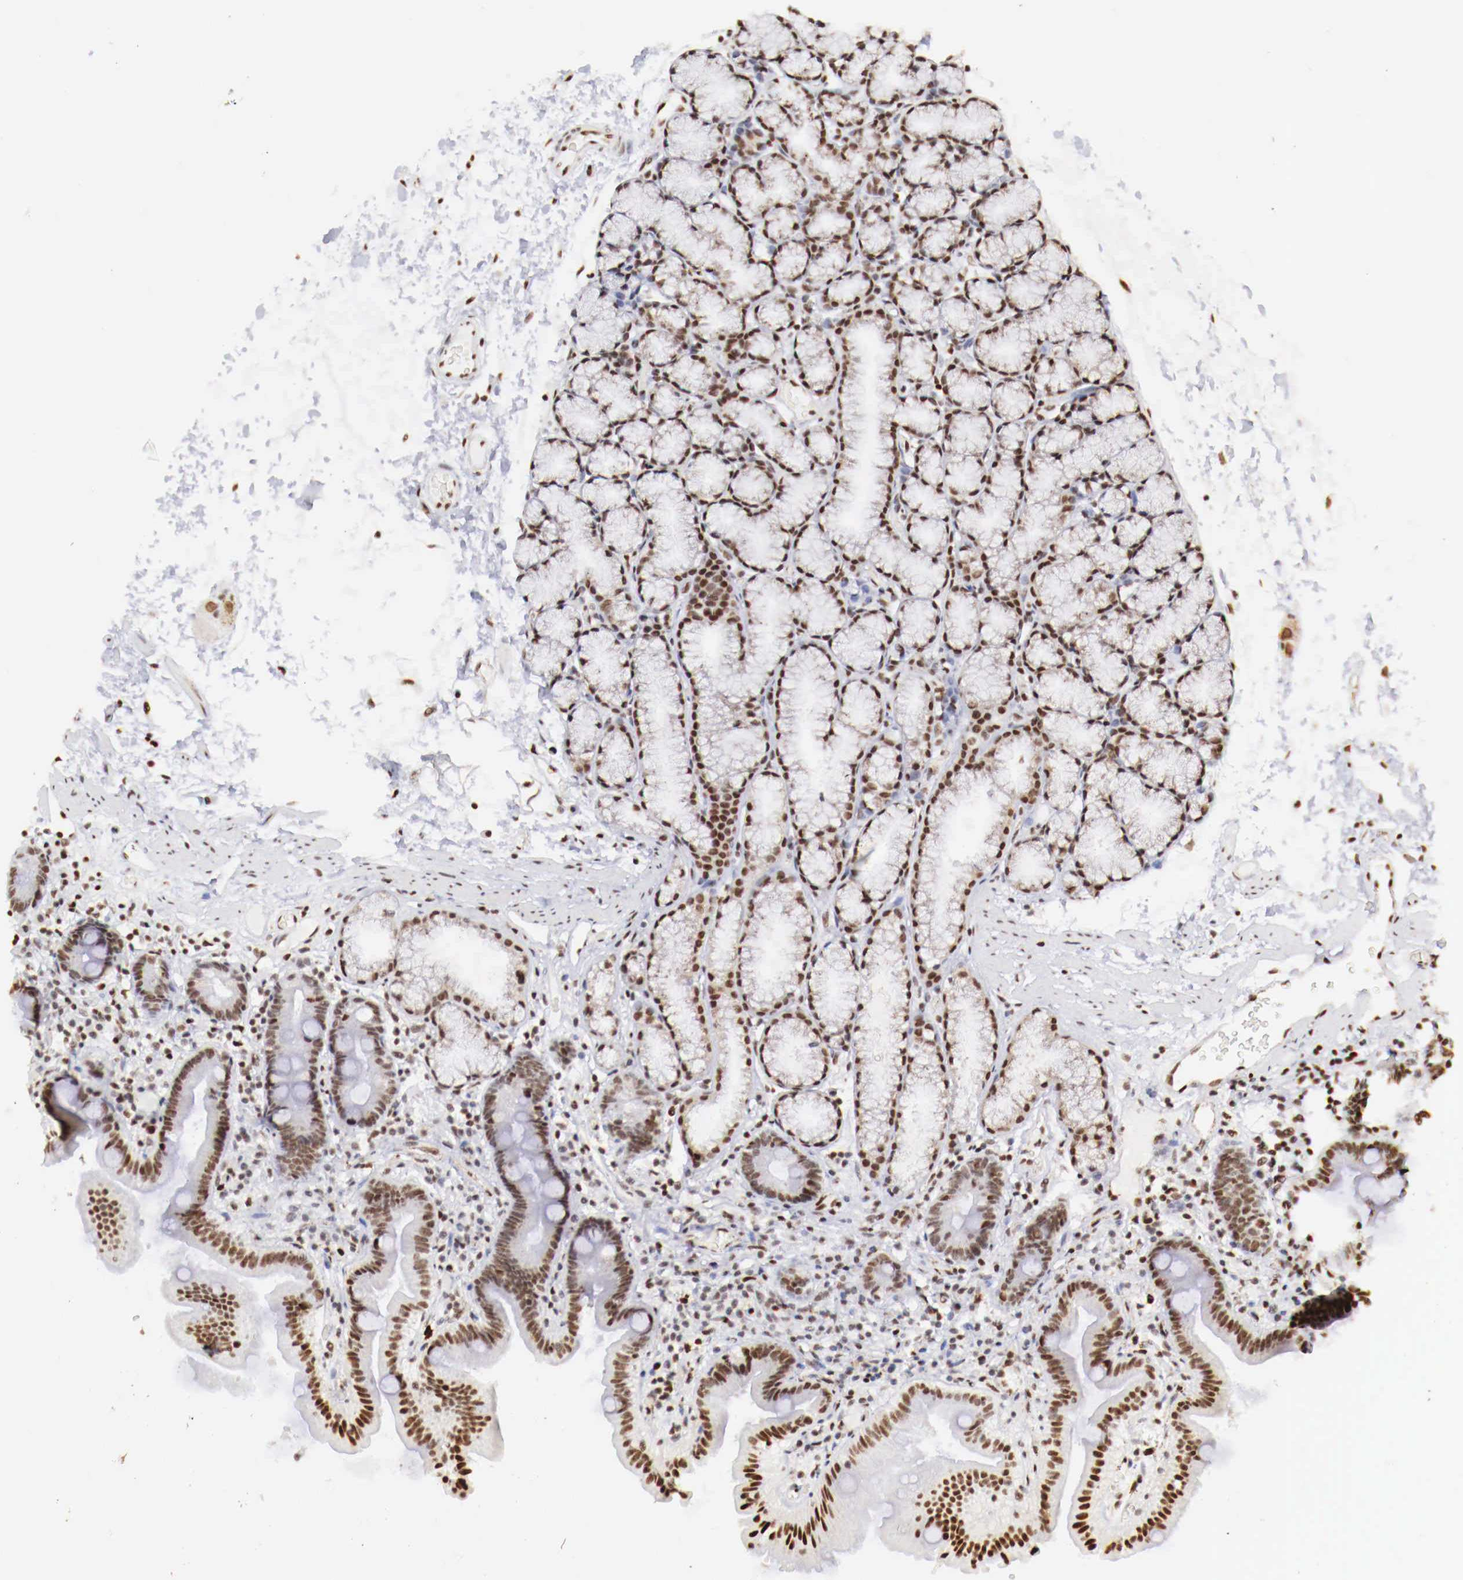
{"staining": {"intensity": "moderate", "quantity": ">75%", "location": "nuclear"}, "tissue": "duodenum", "cell_type": "Glandular cells", "image_type": "normal", "snomed": [{"axis": "morphology", "description": "Normal tissue, NOS"}, {"axis": "topography", "description": "Duodenum"}], "caption": "IHC of unremarkable duodenum displays medium levels of moderate nuclear staining in about >75% of glandular cells.", "gene": "MAX", "patient": {"sex": "female", "age": 48}}